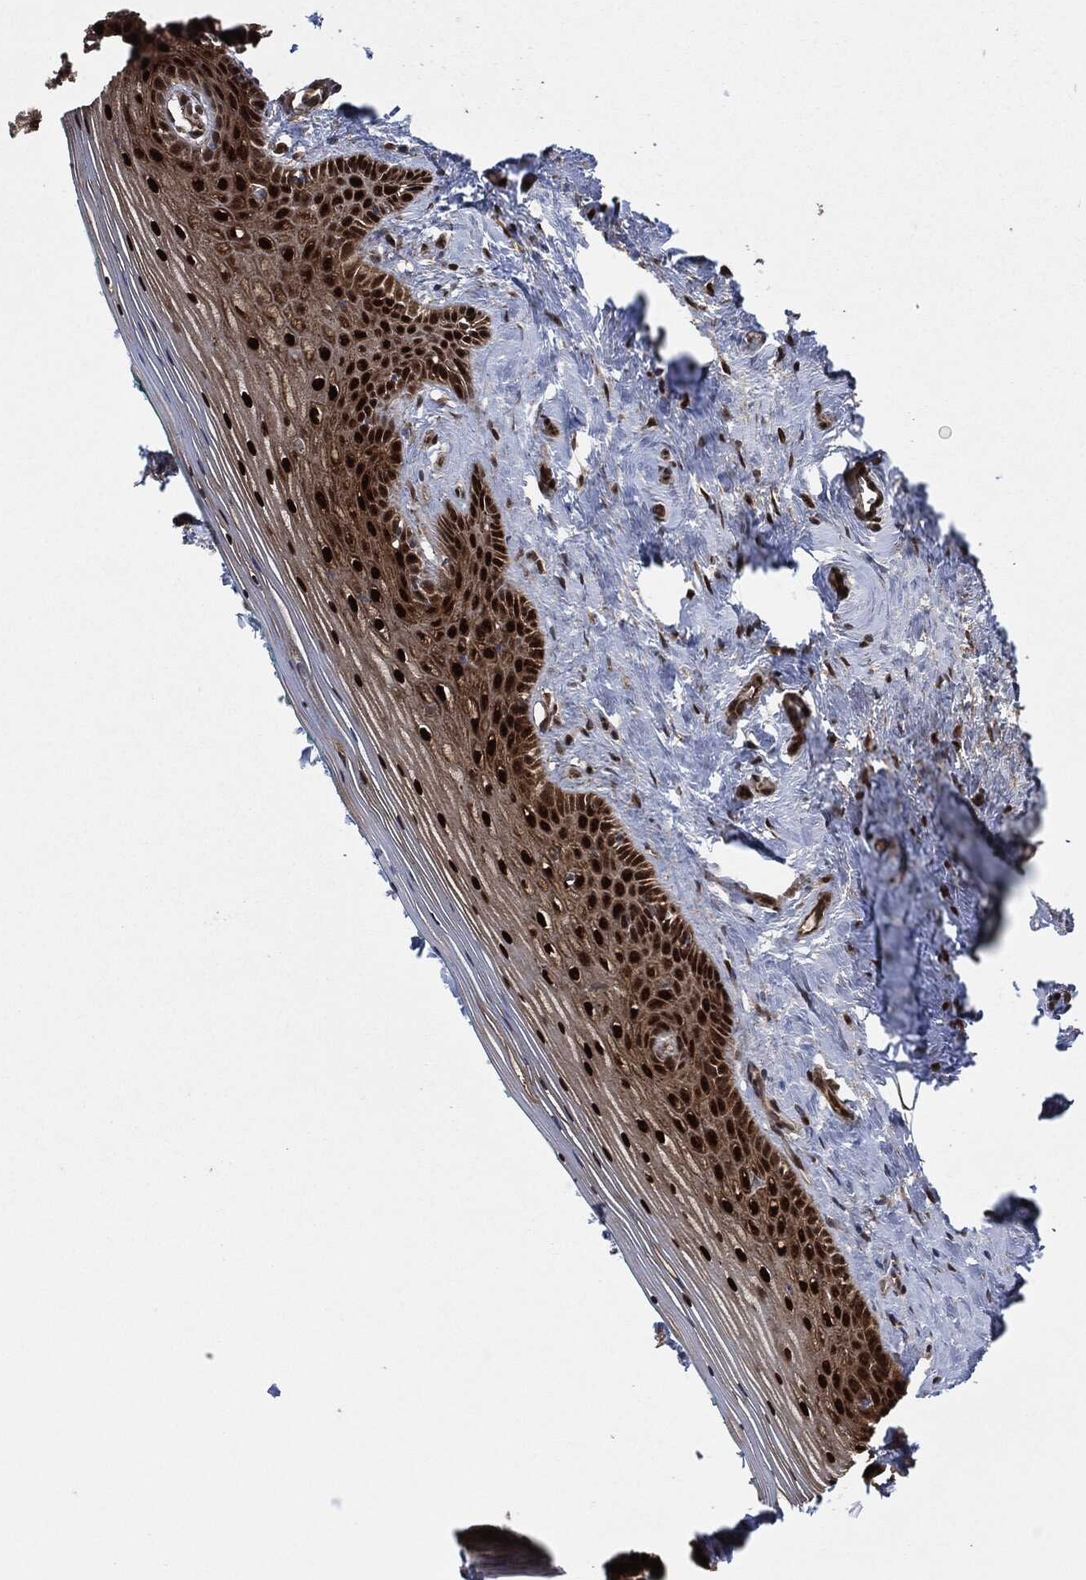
{"staining": {"intensity": "strong", "quantity": ">75%", "location": "nuclear"}, "tissue": "vagina", "cell_type": "Squamous epithelial cells", "image_type": "normal", "snomed": [{"axis": "morphology", "description": "Normal tissue, NOS"}, {"axis": "topography", "description": "Vagina"}], "caption": "Strong nuclear protein expression is seen in approximately >75% of squamous epithelial cells in vagina. (DAB IHC with brightfield microscopy, high magnification).", "gene": "DCTN1", "patient": {"sex": "female", "age": 45}}